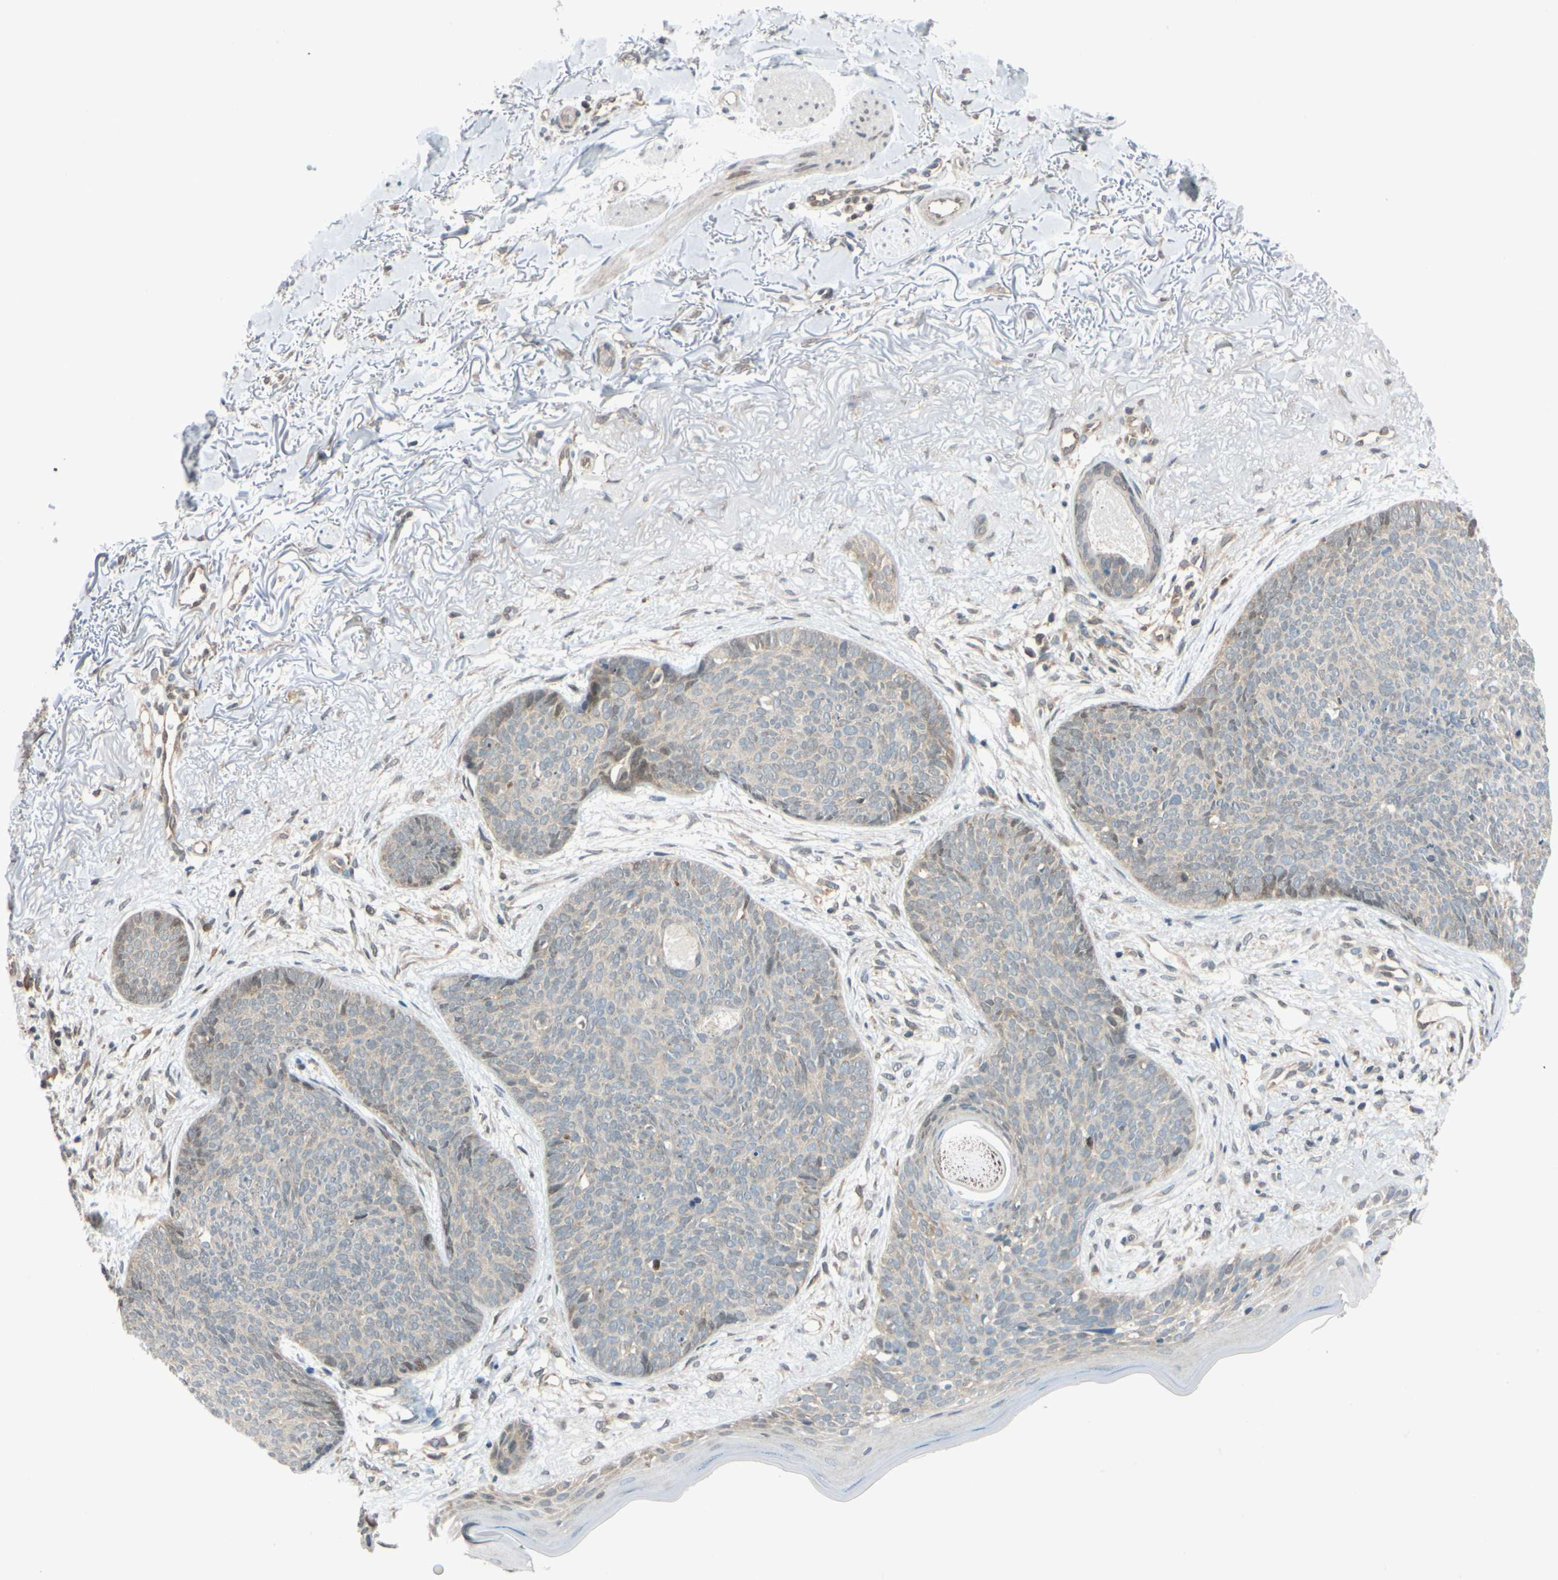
{"staining": {"intensity": "weak", "quantity": "<25%", "location": "cytoplasmic/membranous"}, "tissue": "skin cancer", "cell_type": "Tumor cells", "image_type": "cancer", "snomed": [{"axis": "morphology", "description": "Normal tissue, NOS"}, {"axis": "morphology", "description": "Basal cell carcinoma"}, {"axis": "topography", "description": "Skin"}], "caption": "Tumor cells show no significant protein expression in basal cell carcinoma (skin). Nuclei are stained in blue.", "gene": "MAPK9", "patient": {"sex": "female", "age": 70}}